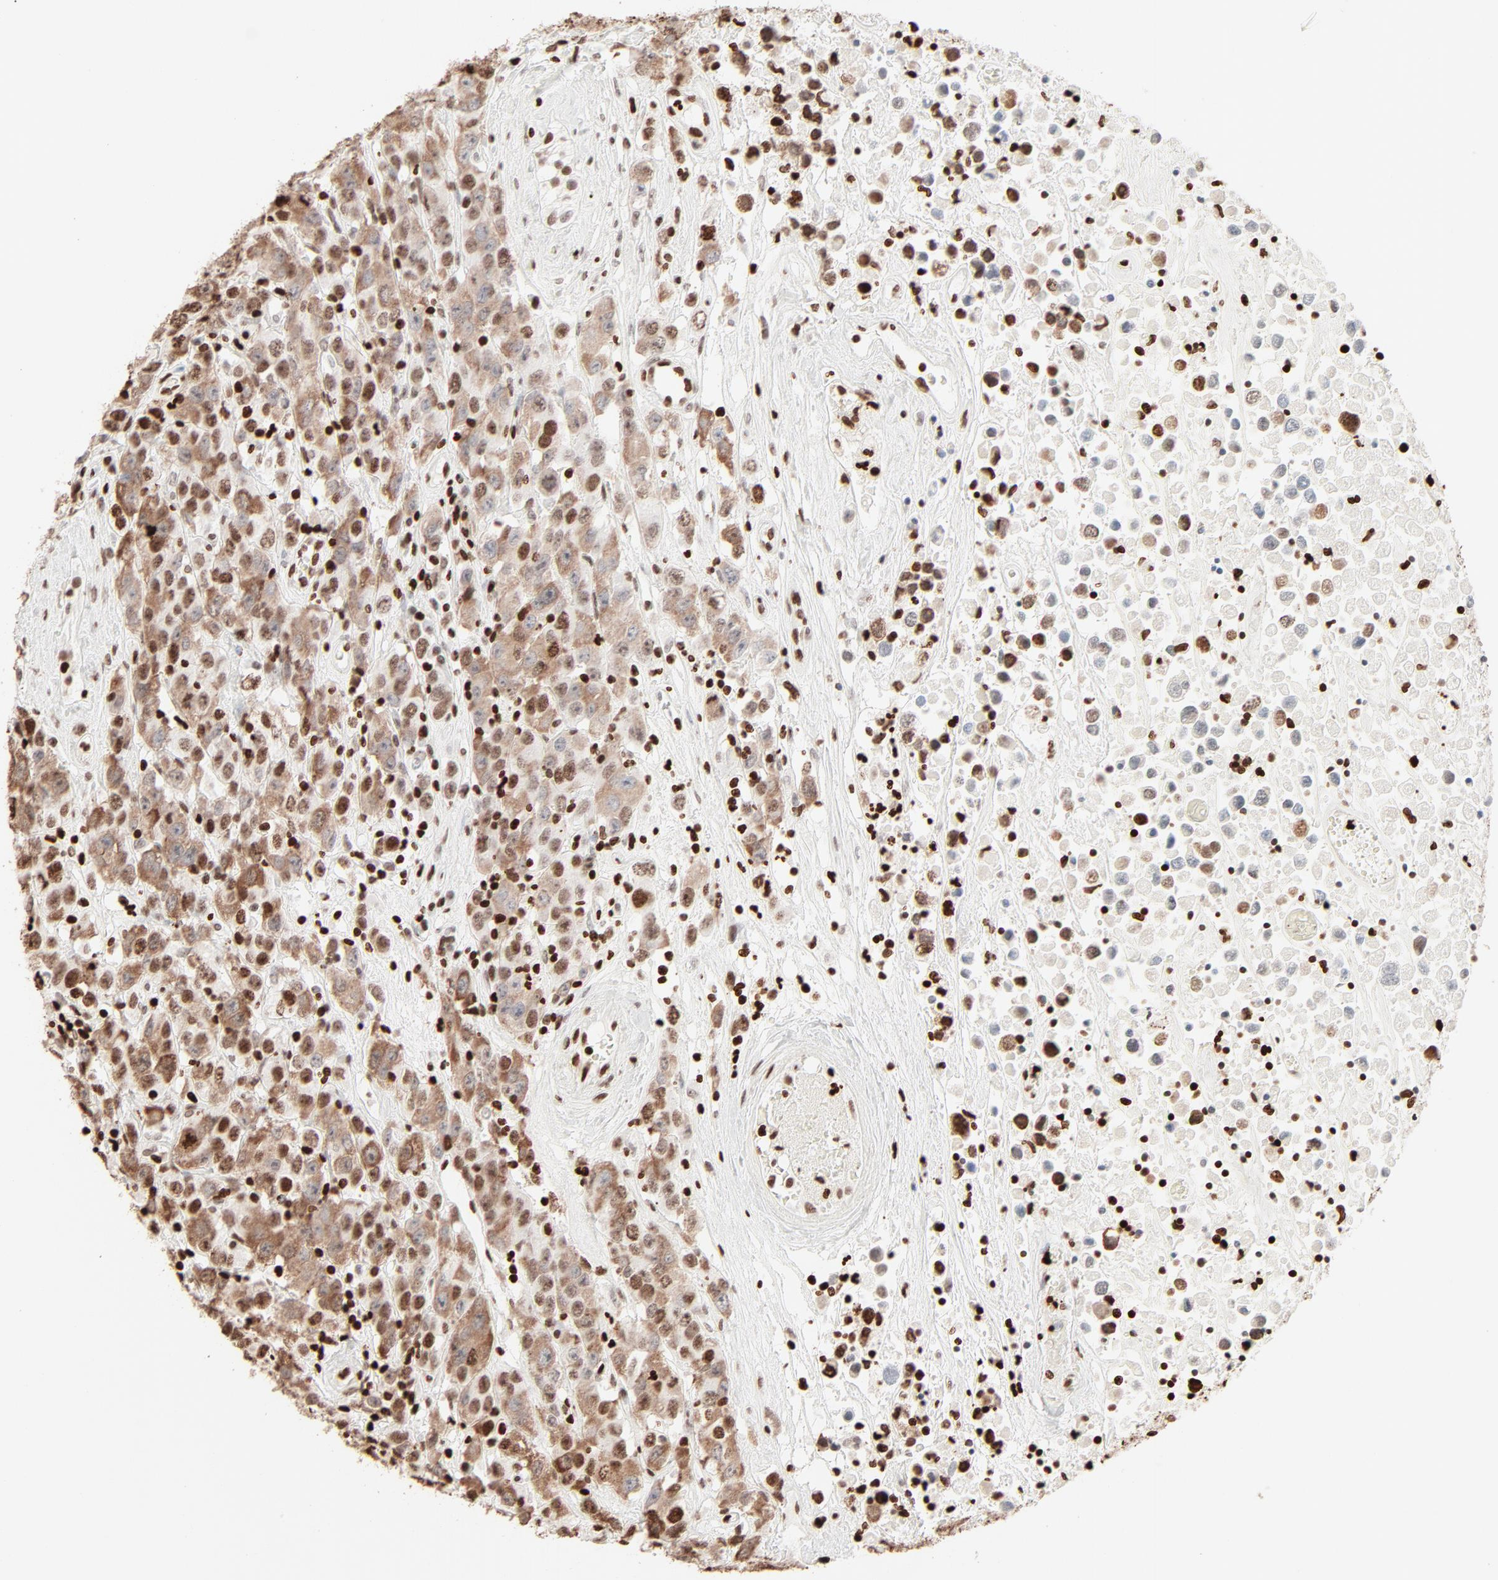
{"staining": {"intensity": "moderate", "quantity": ">75%", "location": "nuclear"}, "tissue": "testis cancer", "cell_type": "Tumor cells", "image_type": "cancer", "snomed": [{"axis": "morphology", "description": "Seminoma, NOS"}, {"axis": "topography", "description": "Testis"}], "caption": "Approximately >75% of tumor cells in seminoma (testis) reveal moderate nuclear protein expression as visualized by brown immunohistochemical staining.", "gene": "HMGB2", "patient": {"sex": "male", "age": 52}}